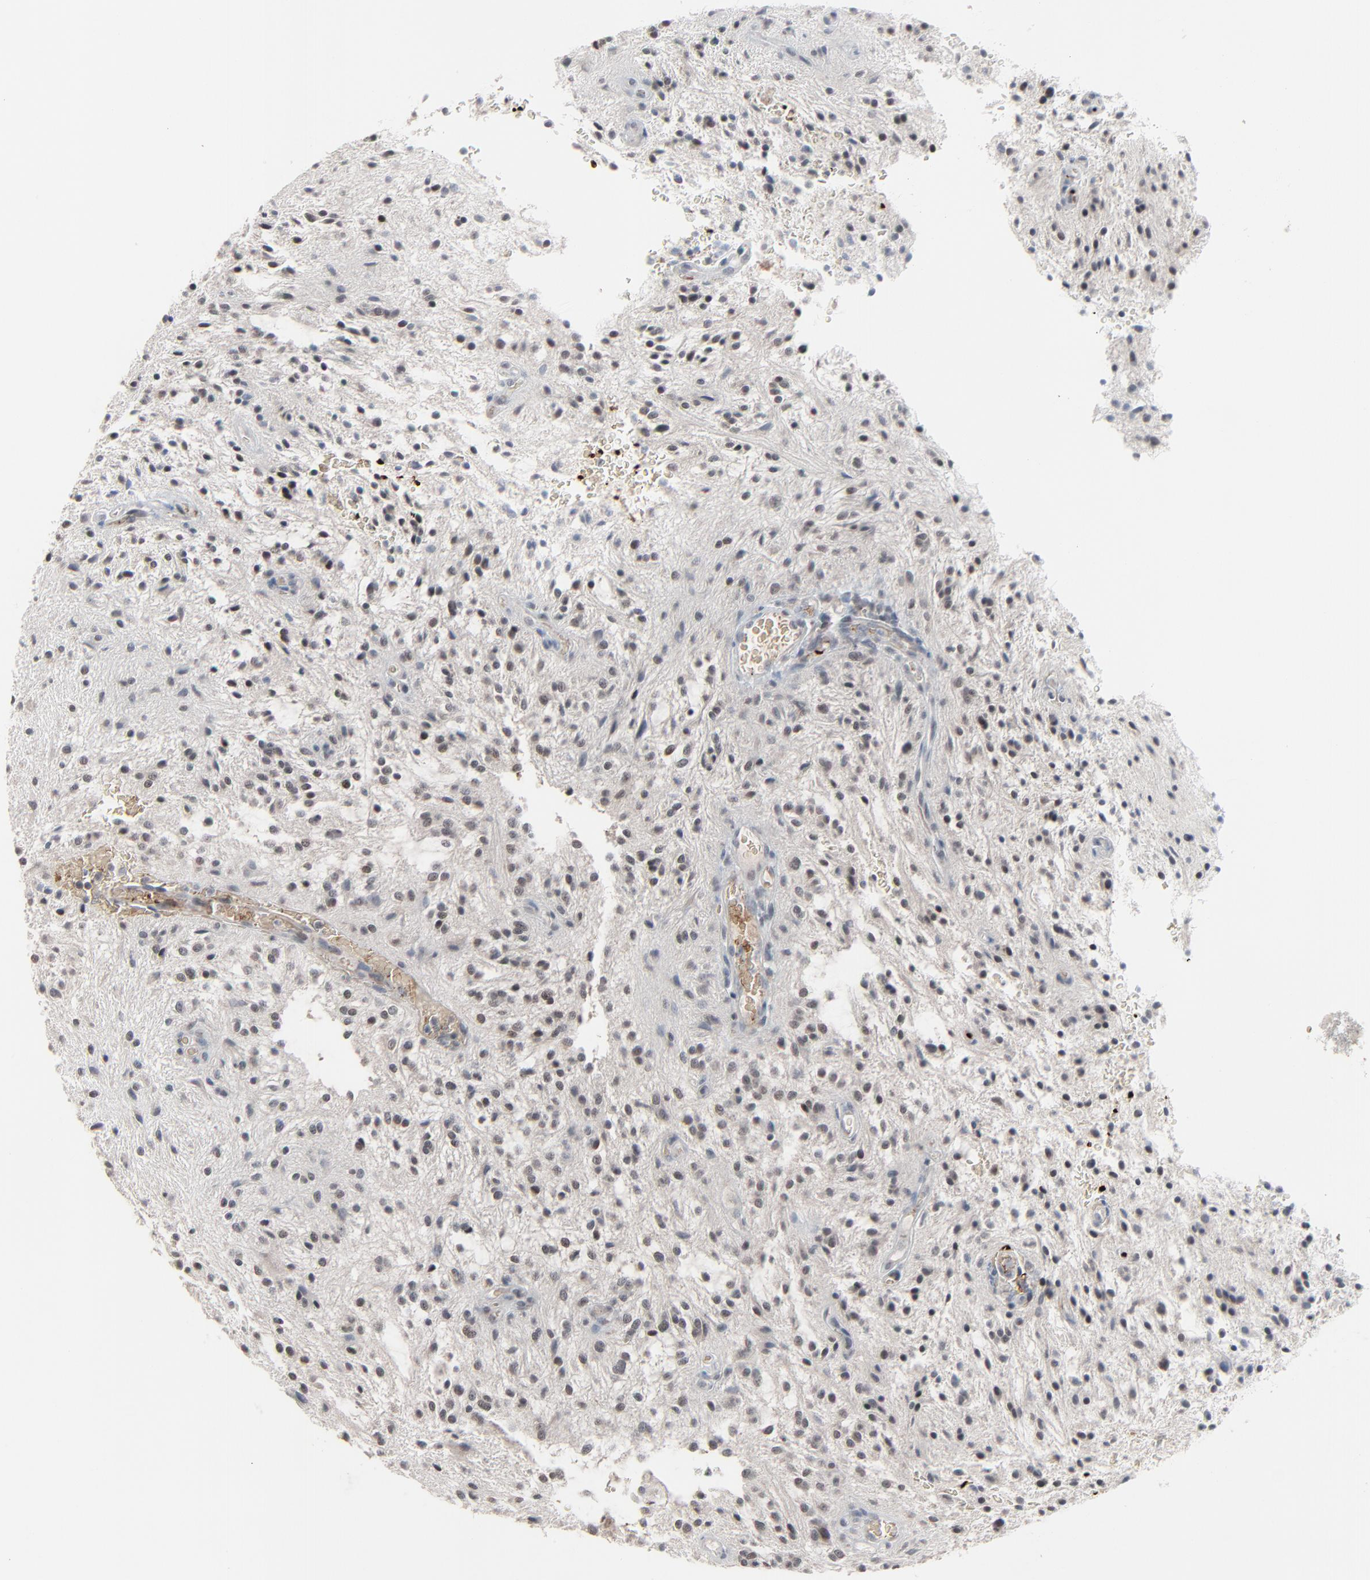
{"staining": {"intensity": "negative", "quantity": "none", "location": "none"}, "tissue": "glioma", "cell_type": "Tumor cells", "image_type": "cancer", "snomed": [{"axis": "morphology", "description": "Glioma, malignant, NOS"}, {"axis": "topography", "description": "Cerebellum"}], "caption": "Human glioma stained for a protein using immunohistochemistry displays no staining in tumor cells.", "gene": "SAGE1", "patient": {"sex": "female", "age": 10}}